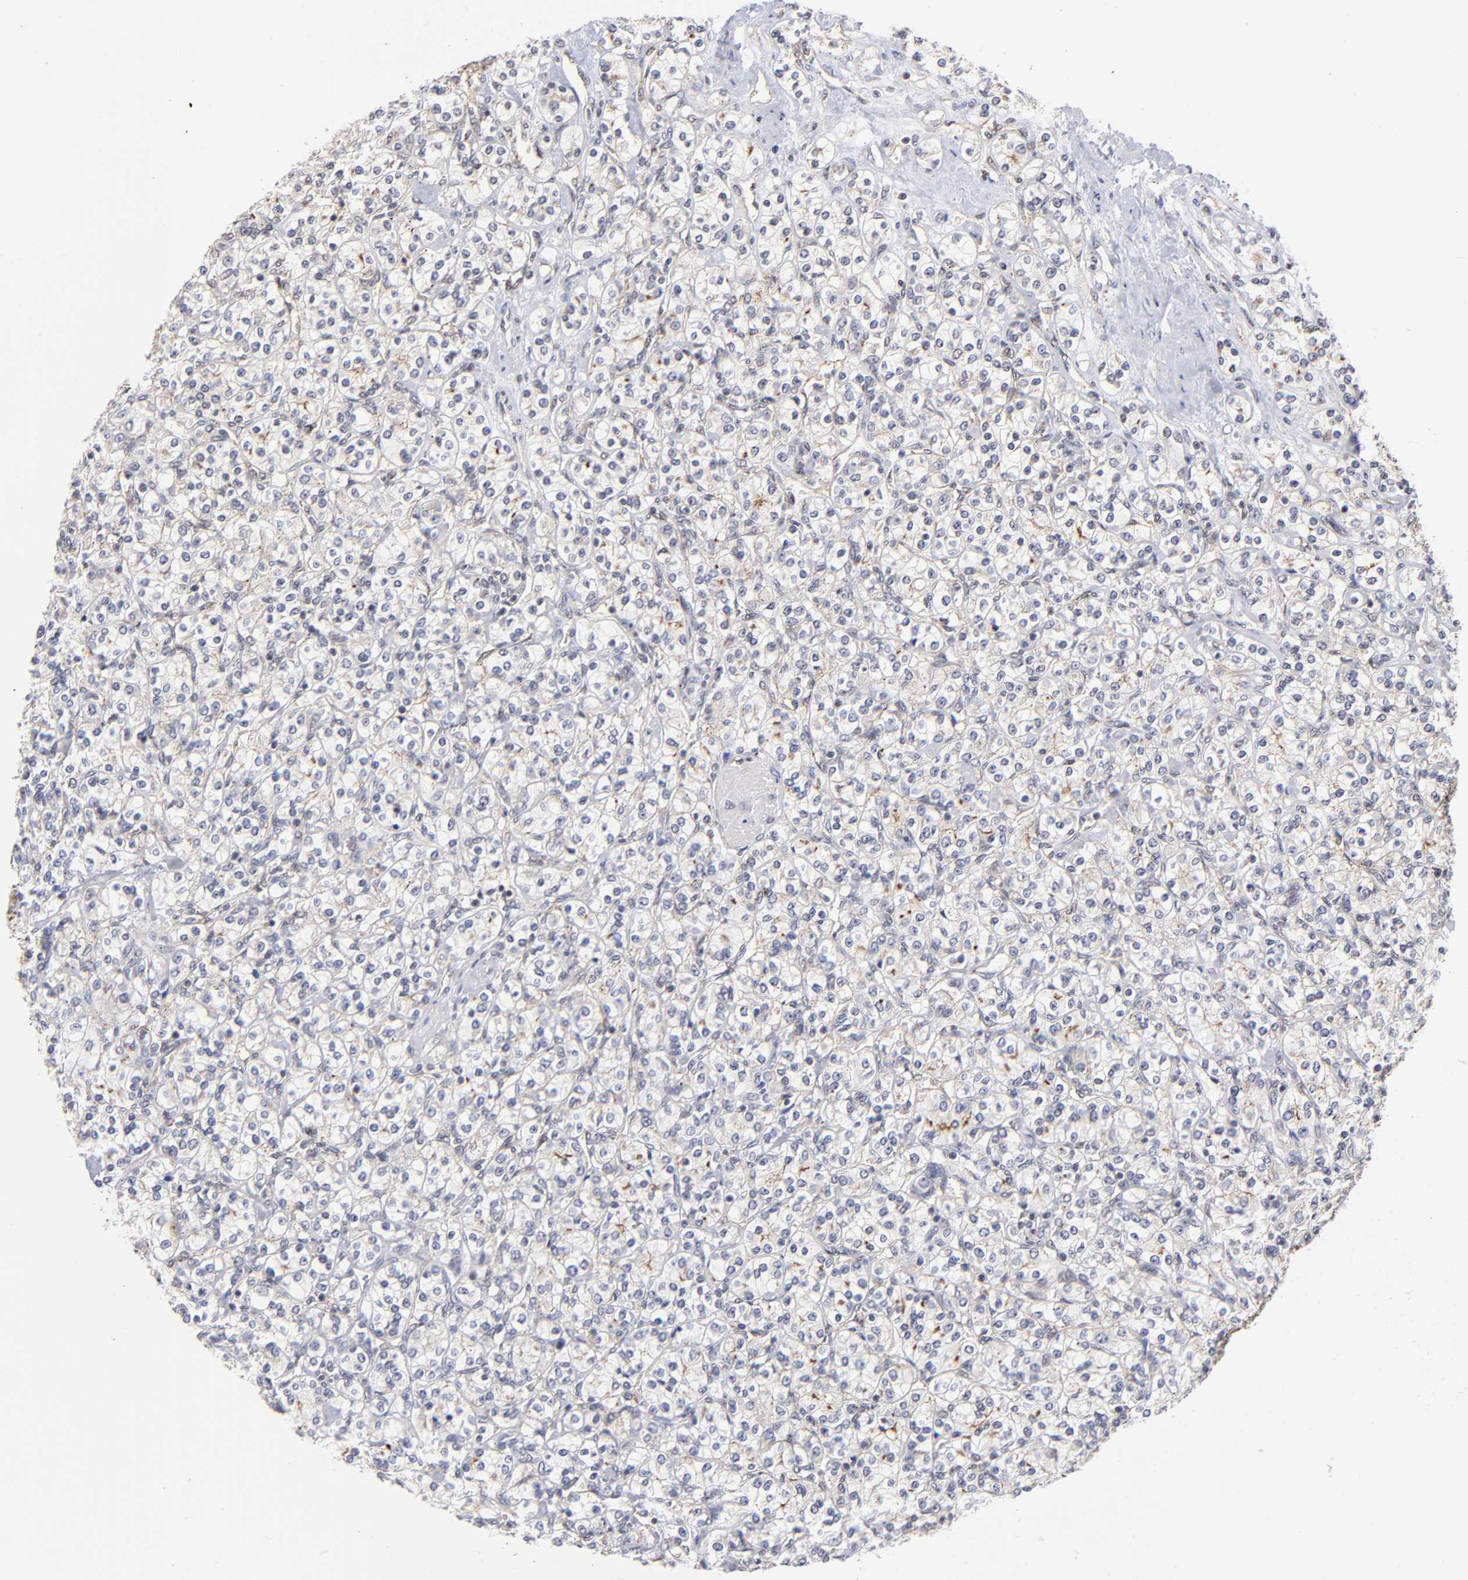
{"staining": {"intensity": "negative", "quantity": "none", "location": "none"}, "tissue": "renal cancer", "cell_type": "Tumor cells", "image_type": "cancer", "snomed": [{"axis": "morphology", "description": "Adenocarcinoma, NOS"}, {"axis": "topography", "description": "Kidney"}], "caption": "Renal adenocarcinoma was stained to show a protein in brown. There is no significant positivity in tumor cells.", "gene": "GABPA", "patient": {"sex": "male", "age": 77}}